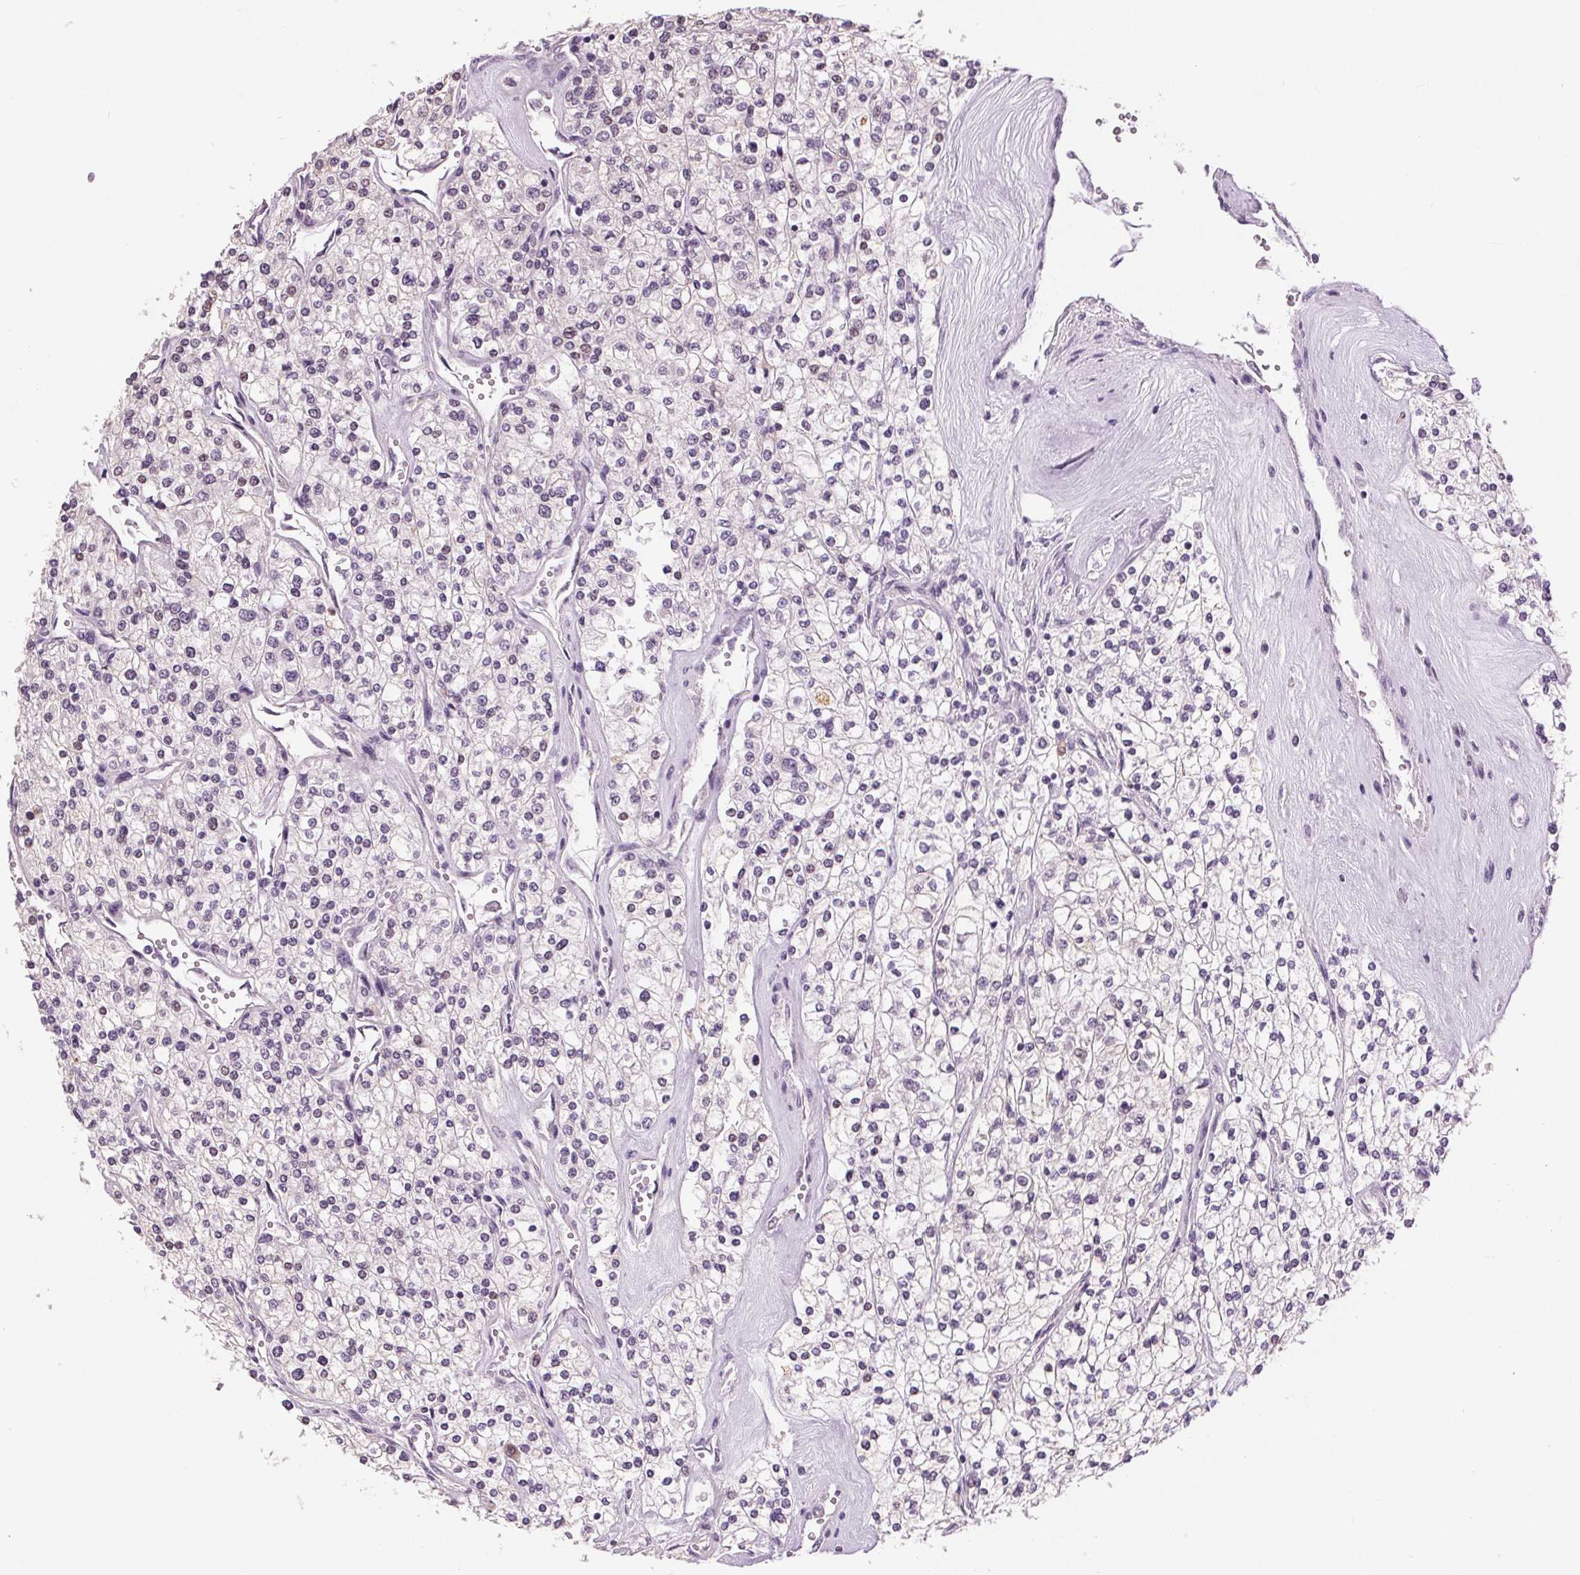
{"staining": {"intensity": "negative", "quantity": "none", "location": "none"}, "tissue": "renal cancer", "cell_type": "Tumor cells", "image_type": "cancer", "snomed": [{"axis": "morphology", "description": "Adenocarcinoma, NOS"}, {"axis": "topography", "description": "Kidney"}], "caption": "Human renal cancer stained for a protein using IHC demonstrates no expression in tumor cells.", "gene": "MISP", "patient": {"sex": "male", "age": 80}}